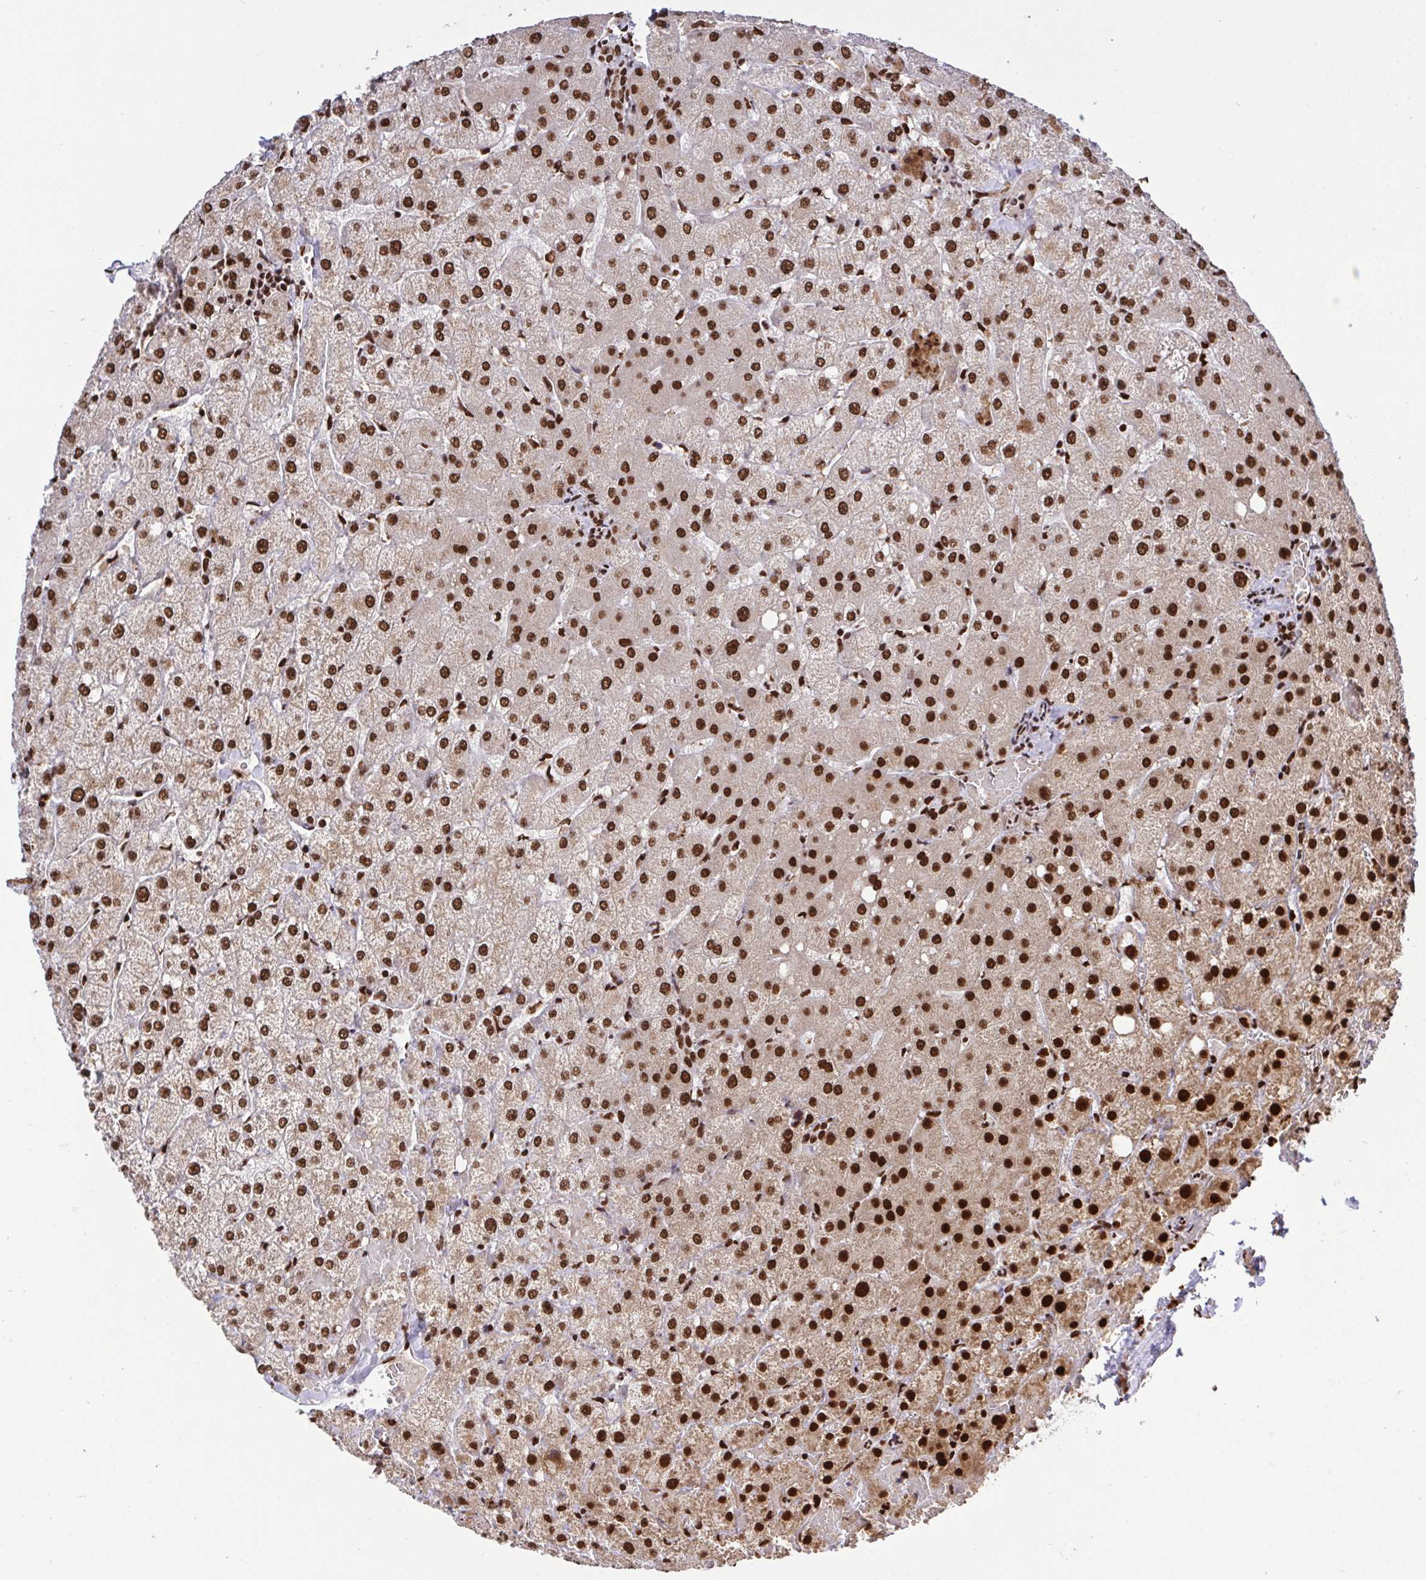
{"staining": {"intensity": "moderate", "quantity": ">75%", "location": "nuclear"}, "tissue": "liver", "cell_type": "Cholangiocytes", "image_type": "normal", "snomed": [{"axis": "morphology", "description": "Normal tissue, NOS"}, {"axis": "topography", "description": "Liver"}], "caption": "Normal liver shows moderate nuclear staining in about >75% of cholangiocytes.", "gene": "ENSG00000268083", "patient": {"sex": "female", "age": 54}}